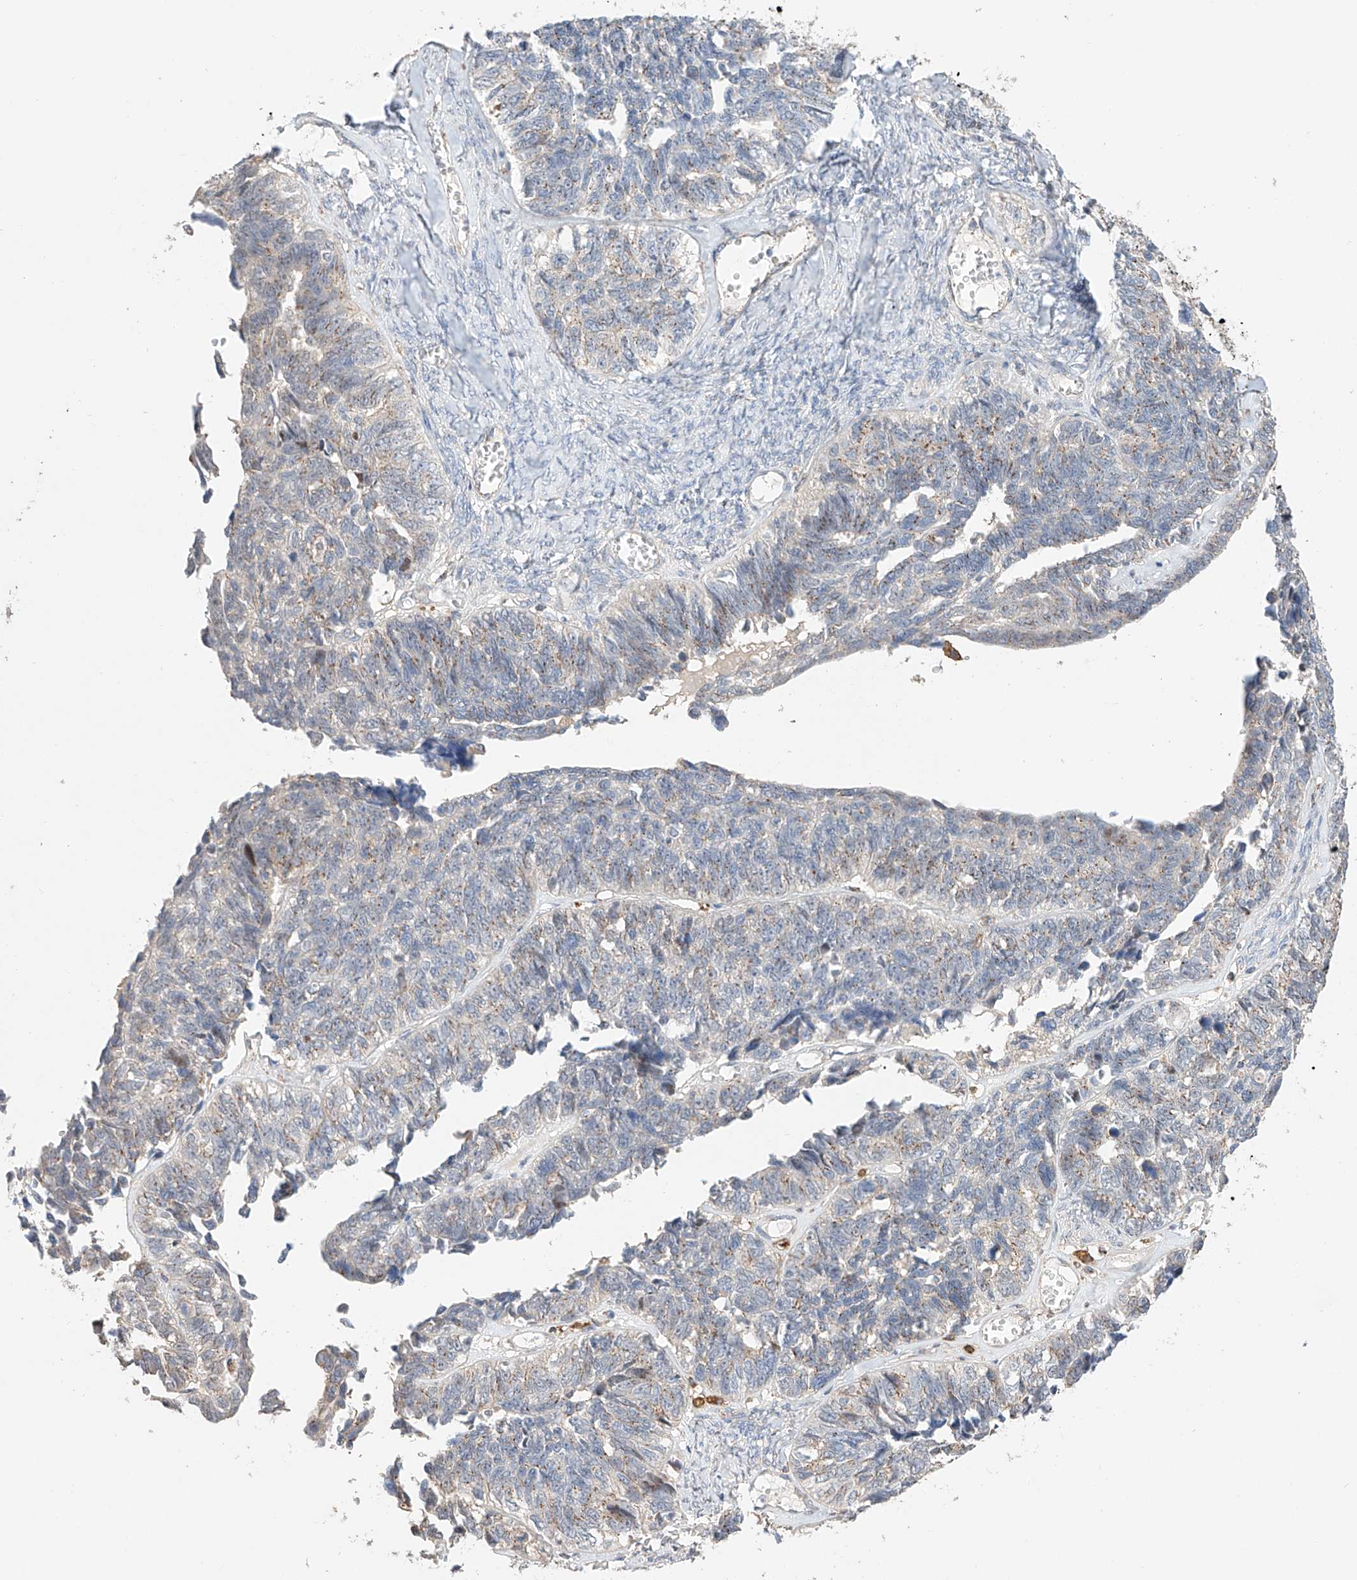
{"staining": {"intensity": "weak", "quantity": "<25%", "location": "cytoplasmic/membranous"}, "tissue": "ovarian cancer", "cell_type": "Tumor cells", "image_type": "cancer", "snomed": [{"axis": "morphology", "description": "Cystadenocarcinoma, serous, NOS"}, {"axis": "topography", "description": "Ovary"}], "caption": "Human ovarian serous cystadenocarcinoma stained for a protein using immunohistochemistry (IHC) exhibits no staining in tumor cells.", "gene": "MOSPD1", "patient": {"sex": "female", "age": 79}}